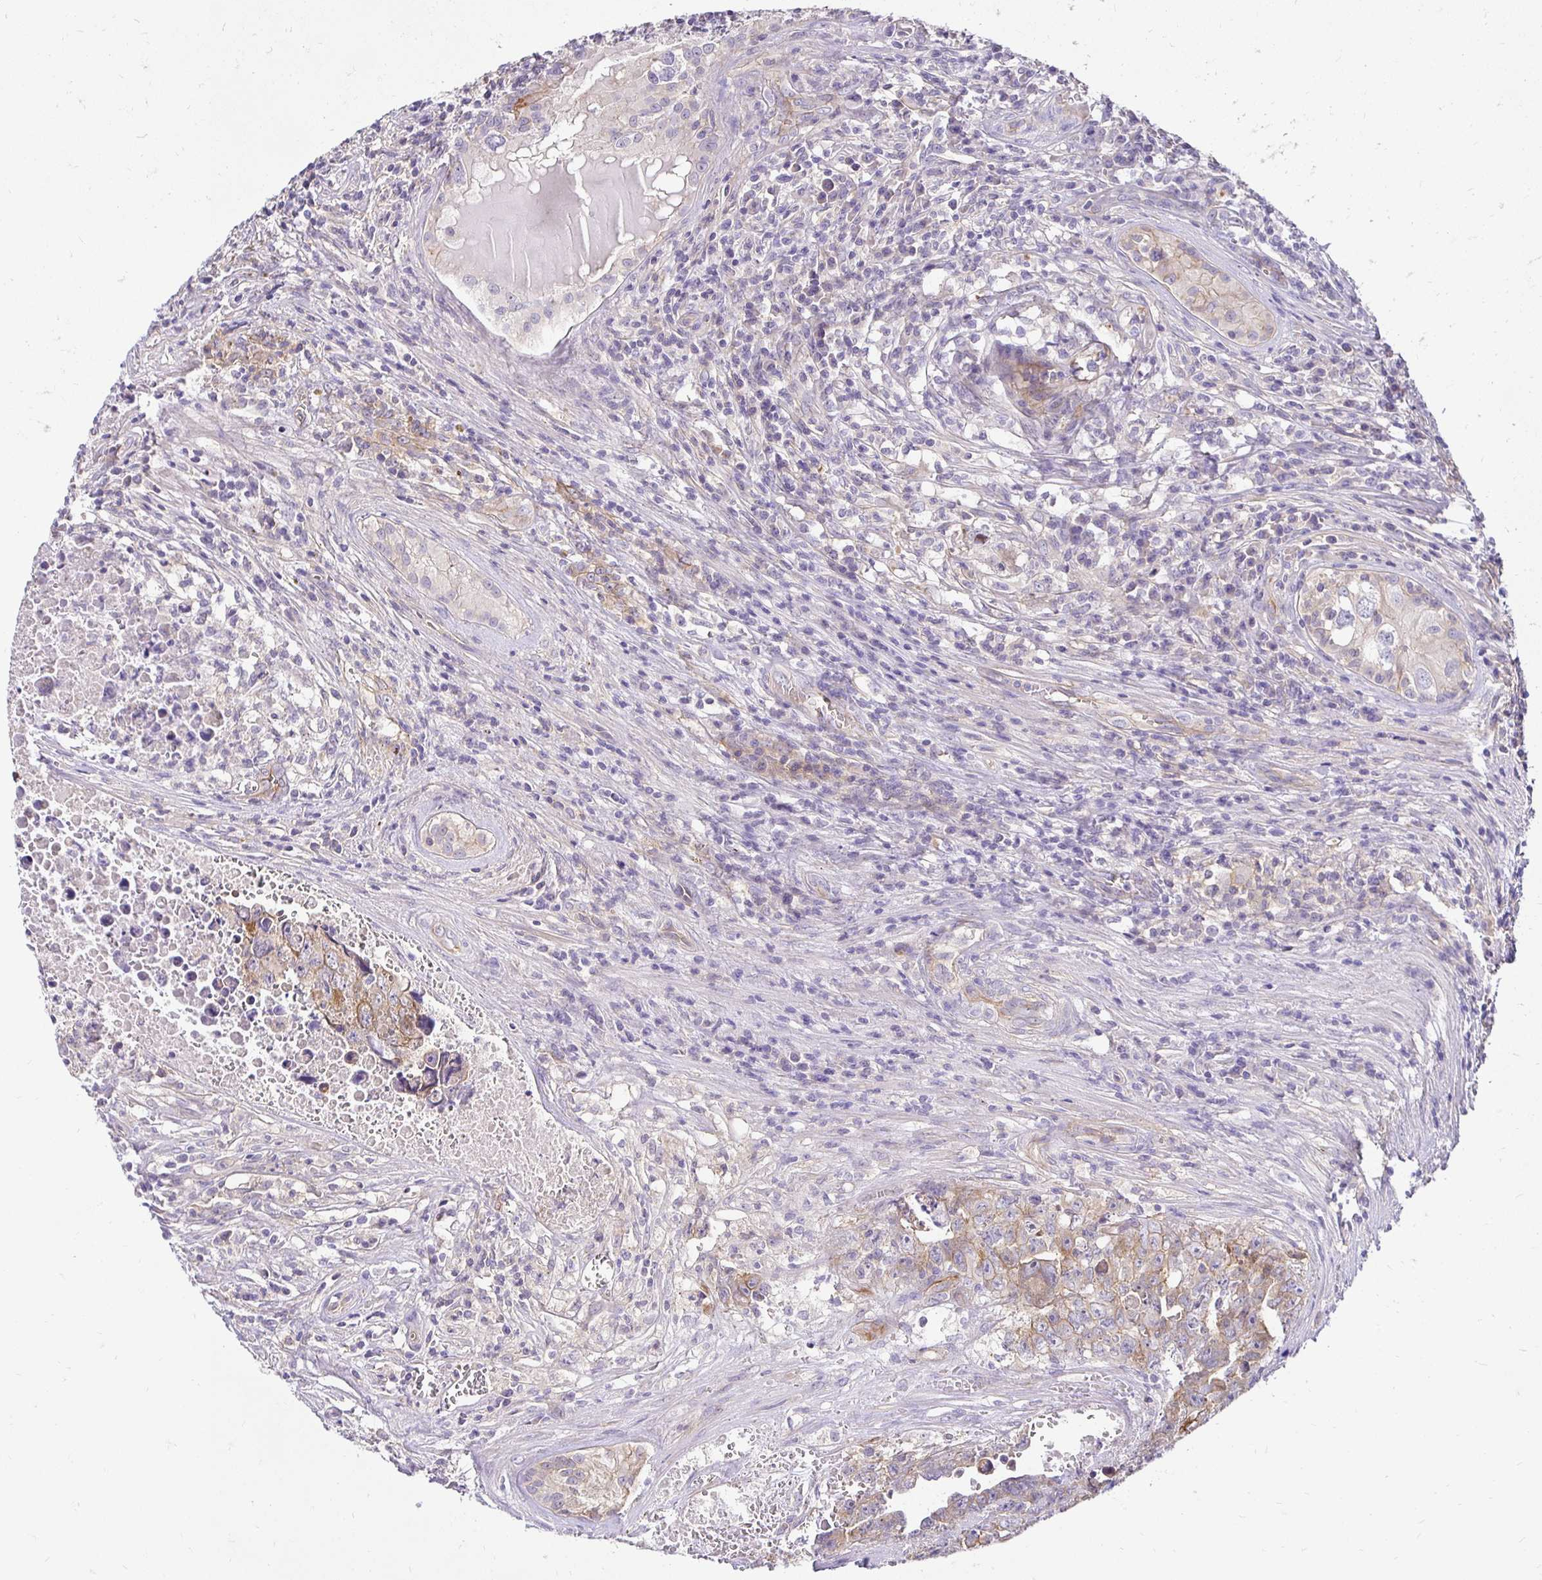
{"staining": {"intensity": "moderate", "quantity": "25%-75%", "location": "cytoplasmic/membranous"}, "tissue": "testis cancer", "cell_type": "Tumor cells", "image_type": "cancer", "snomed": [{"axis": "morphology", "description": "Carcinoma, Embryonal, NOS"}, {"axis": "topography", "description": "Testis"}], "caption": "Embryonal carcinoma (testis) stained for a protein (brown) exhibits moderate cytoplasmic/membranous positive positivity in about 25%-75% of tumor cells.", "gene": "SLC9A1", "patient": {"sex": "male", "age": 24}}